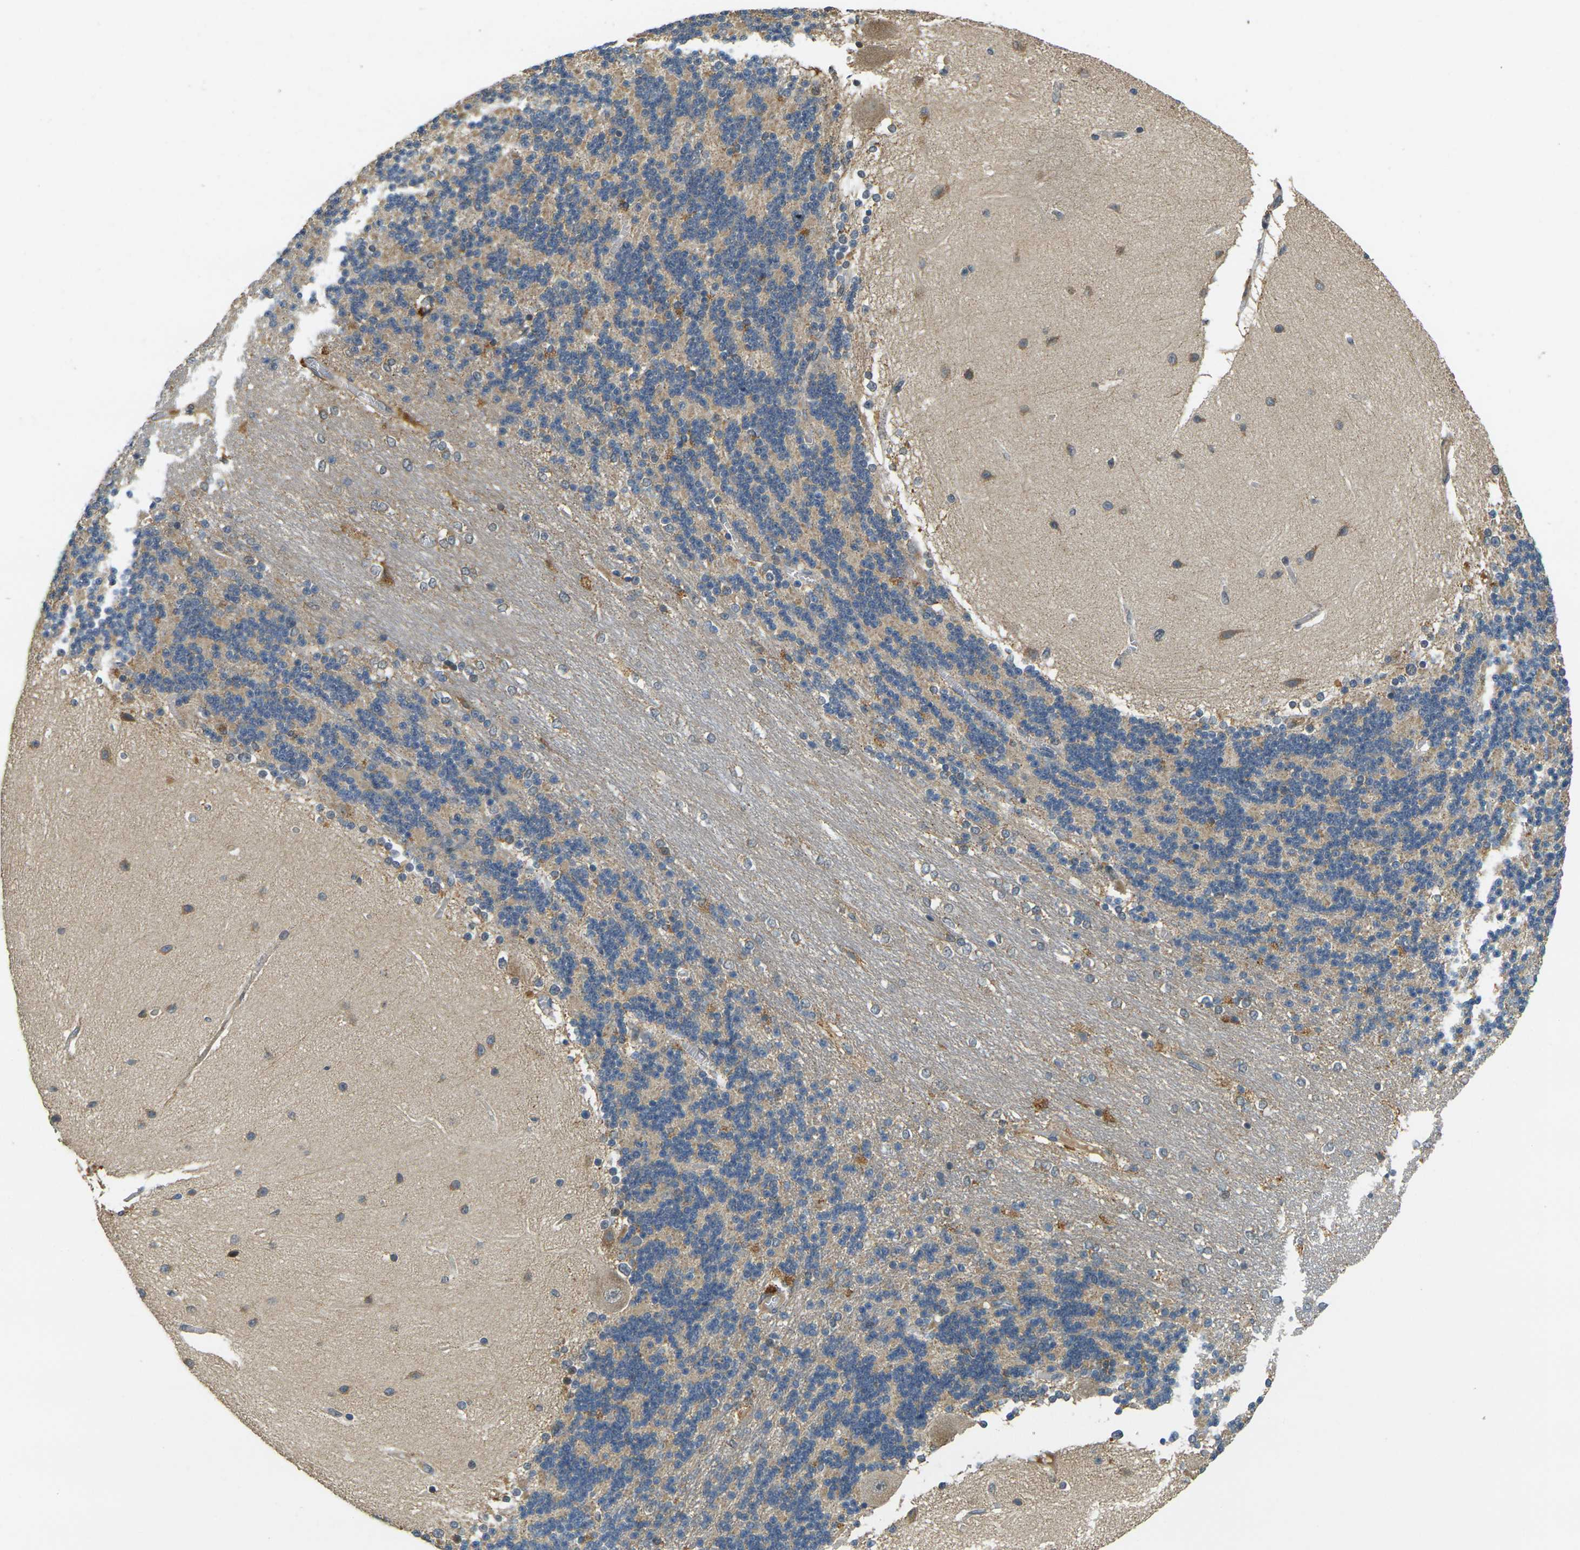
{"staining": {"intensity": "weak", "quantity": "25%-75%", "location": "cytoplasmic/membranous"}, "tissue": "cerebellum", "cell_type": "Cells in granular layer", "image_type": "normal", "snomed": [{"axis": "morphology", "description": "Normal tissue, NOS"}, {"axis": "topography", "description": "Cerebellum"}], "caption": "DAB immunohistochemical staining of normal human cerebellum demonstrates weak cytoplasmic/membranous protein staining in about 25%-75% of cells in granular layer. The staining was performed using DAB, with brown indicating positive protein expression. Nuclei are stained blue with hematoxylin.", "gene": "KLHL8", "patient": {"sex": "female", "age": 54}}